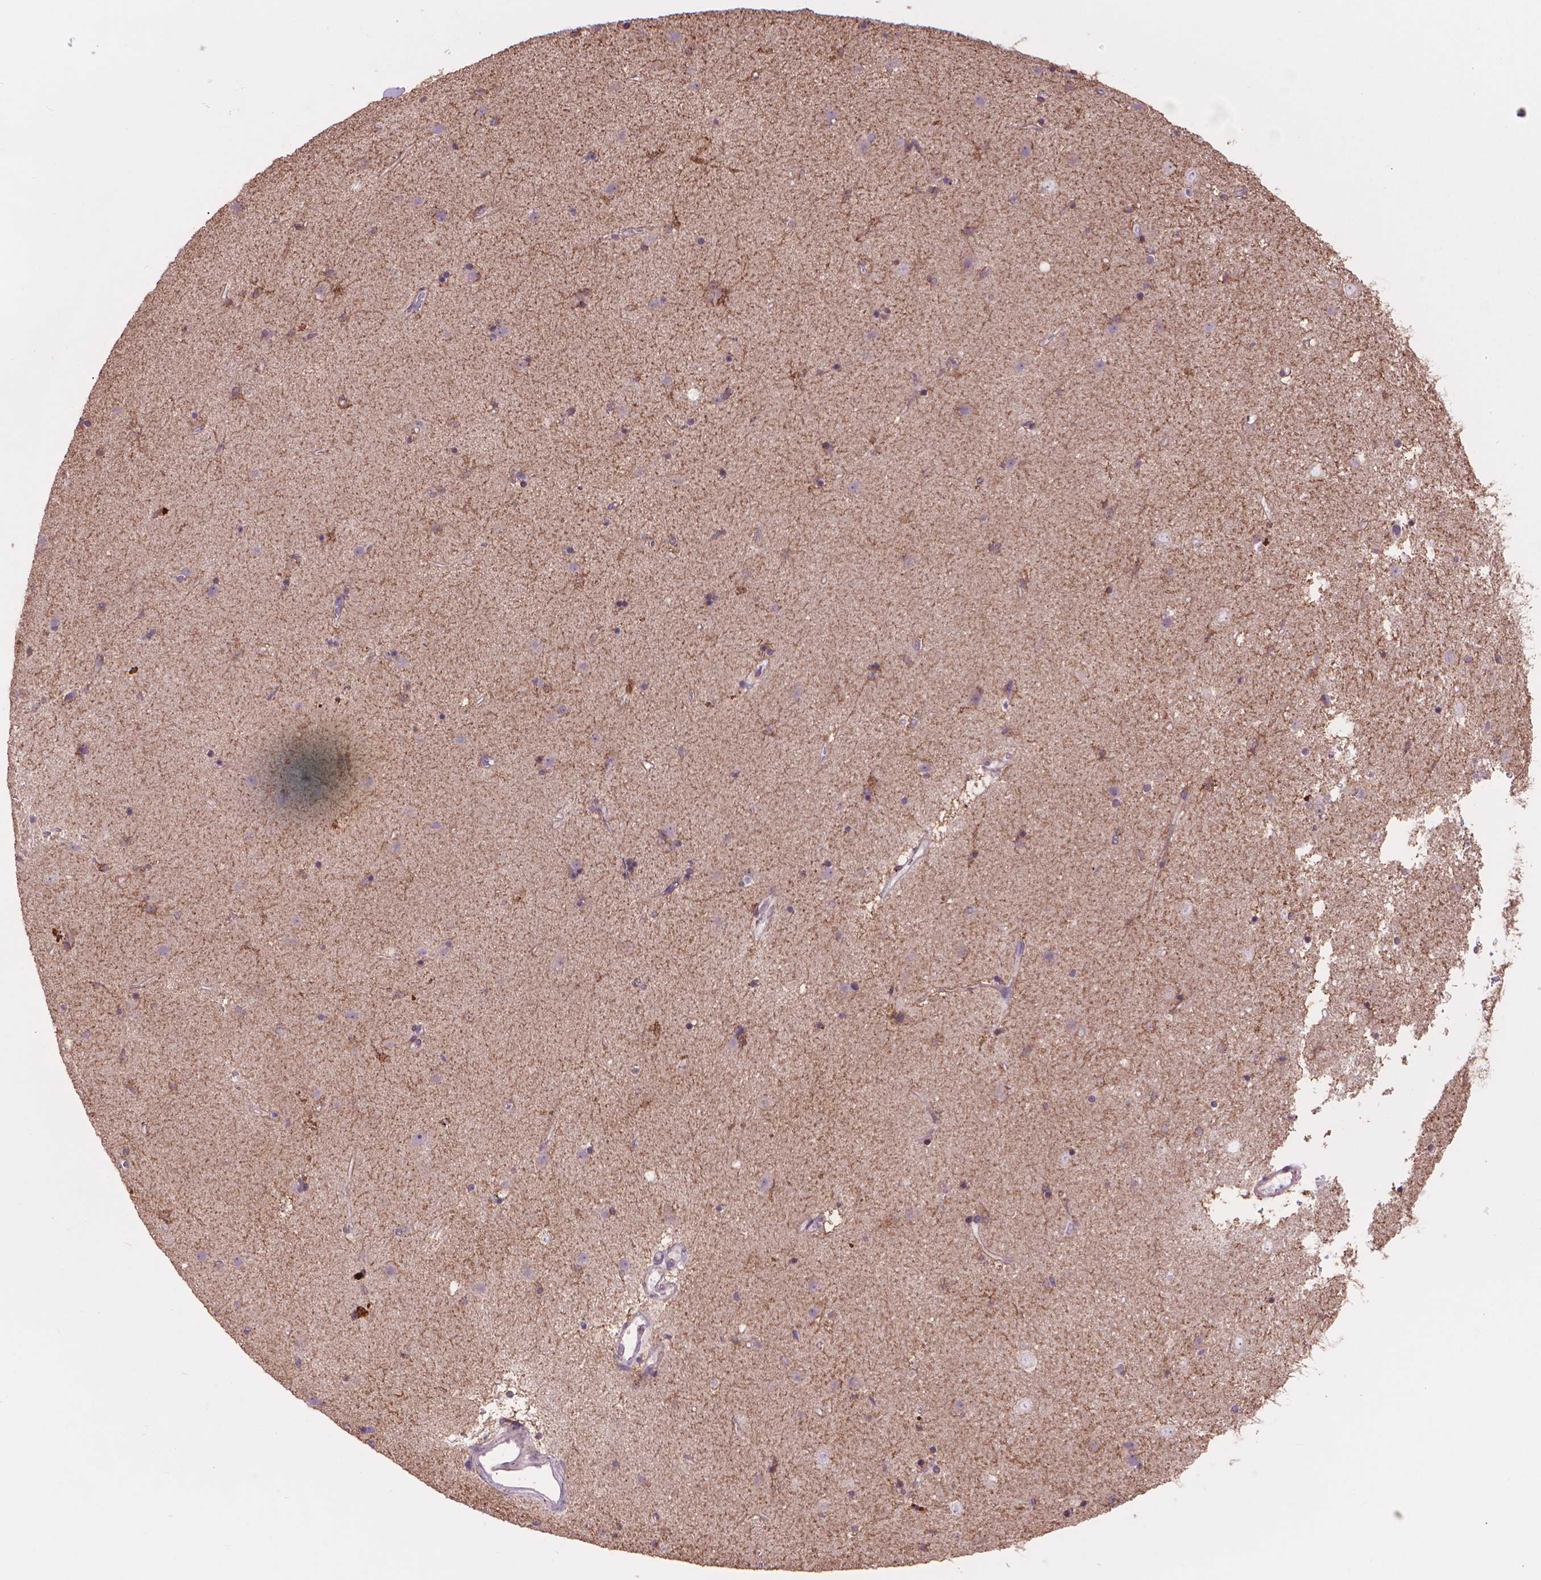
{"staining": {"intensity": "moderate", "quantity": "<25%", "location": "cytoplasmic/membranous"}, "tissue": "caudate", "cell_type": "Glial cells", "image_type": "normal", "snomed": [{"axis": "morphology", "description": "Normal tissue, NOS"}, {"axis": "topography", "description": "Lateral ventricle wall"}], "caption": "High-magnification brightfield microscopy of unremarkable caudate stained with DAB (3,3'-diaminobenzidine) (brown) and counterstained with hematoxylin (blue). glial cells exhibit moderate cytoplasmic/membranous expression is appreciated in about<25% of cells. (DAB IHC with brightfield microscopy, high magnification).", "gene": "GLB1", "patient": {"sex": "female", "age": 71}}